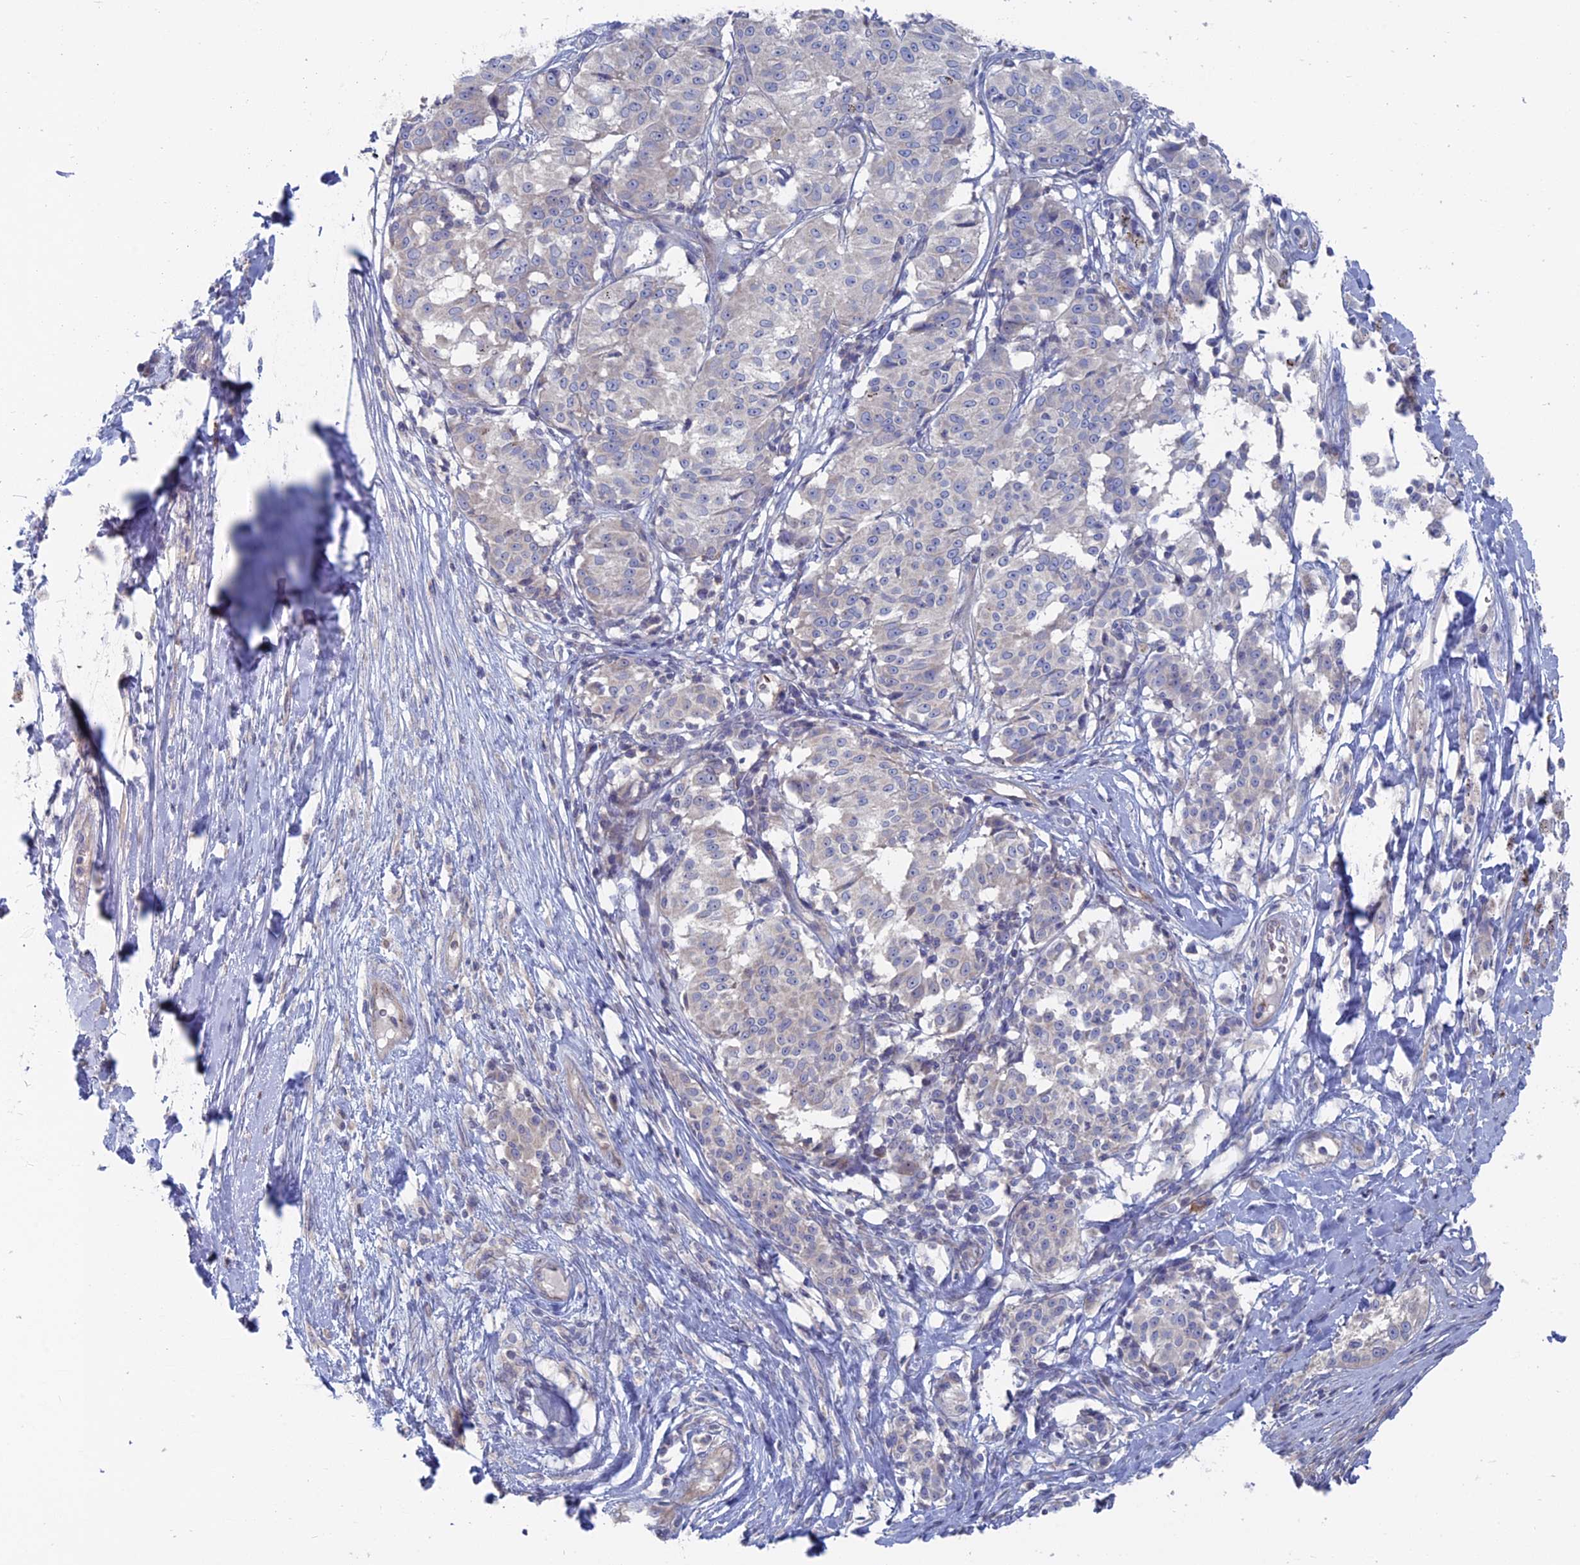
{"staining": {"intensity": "negative", "quantity": "none", "location": "none"}, "tissue": "melanoma", "cell_type": "Tumor cells", "image_type": "cancer", "snomed": [{"axis": "morphology", "description": "Malignant melanoma, NOS"}, {"axis": "topography", "description": "Skin"}], "caption": "Image shows no protein positivity in tumor cells of malignant melanoma tissue.", "gene": "TBC1D30", "patient": {"sex": "female", "age": 72}}